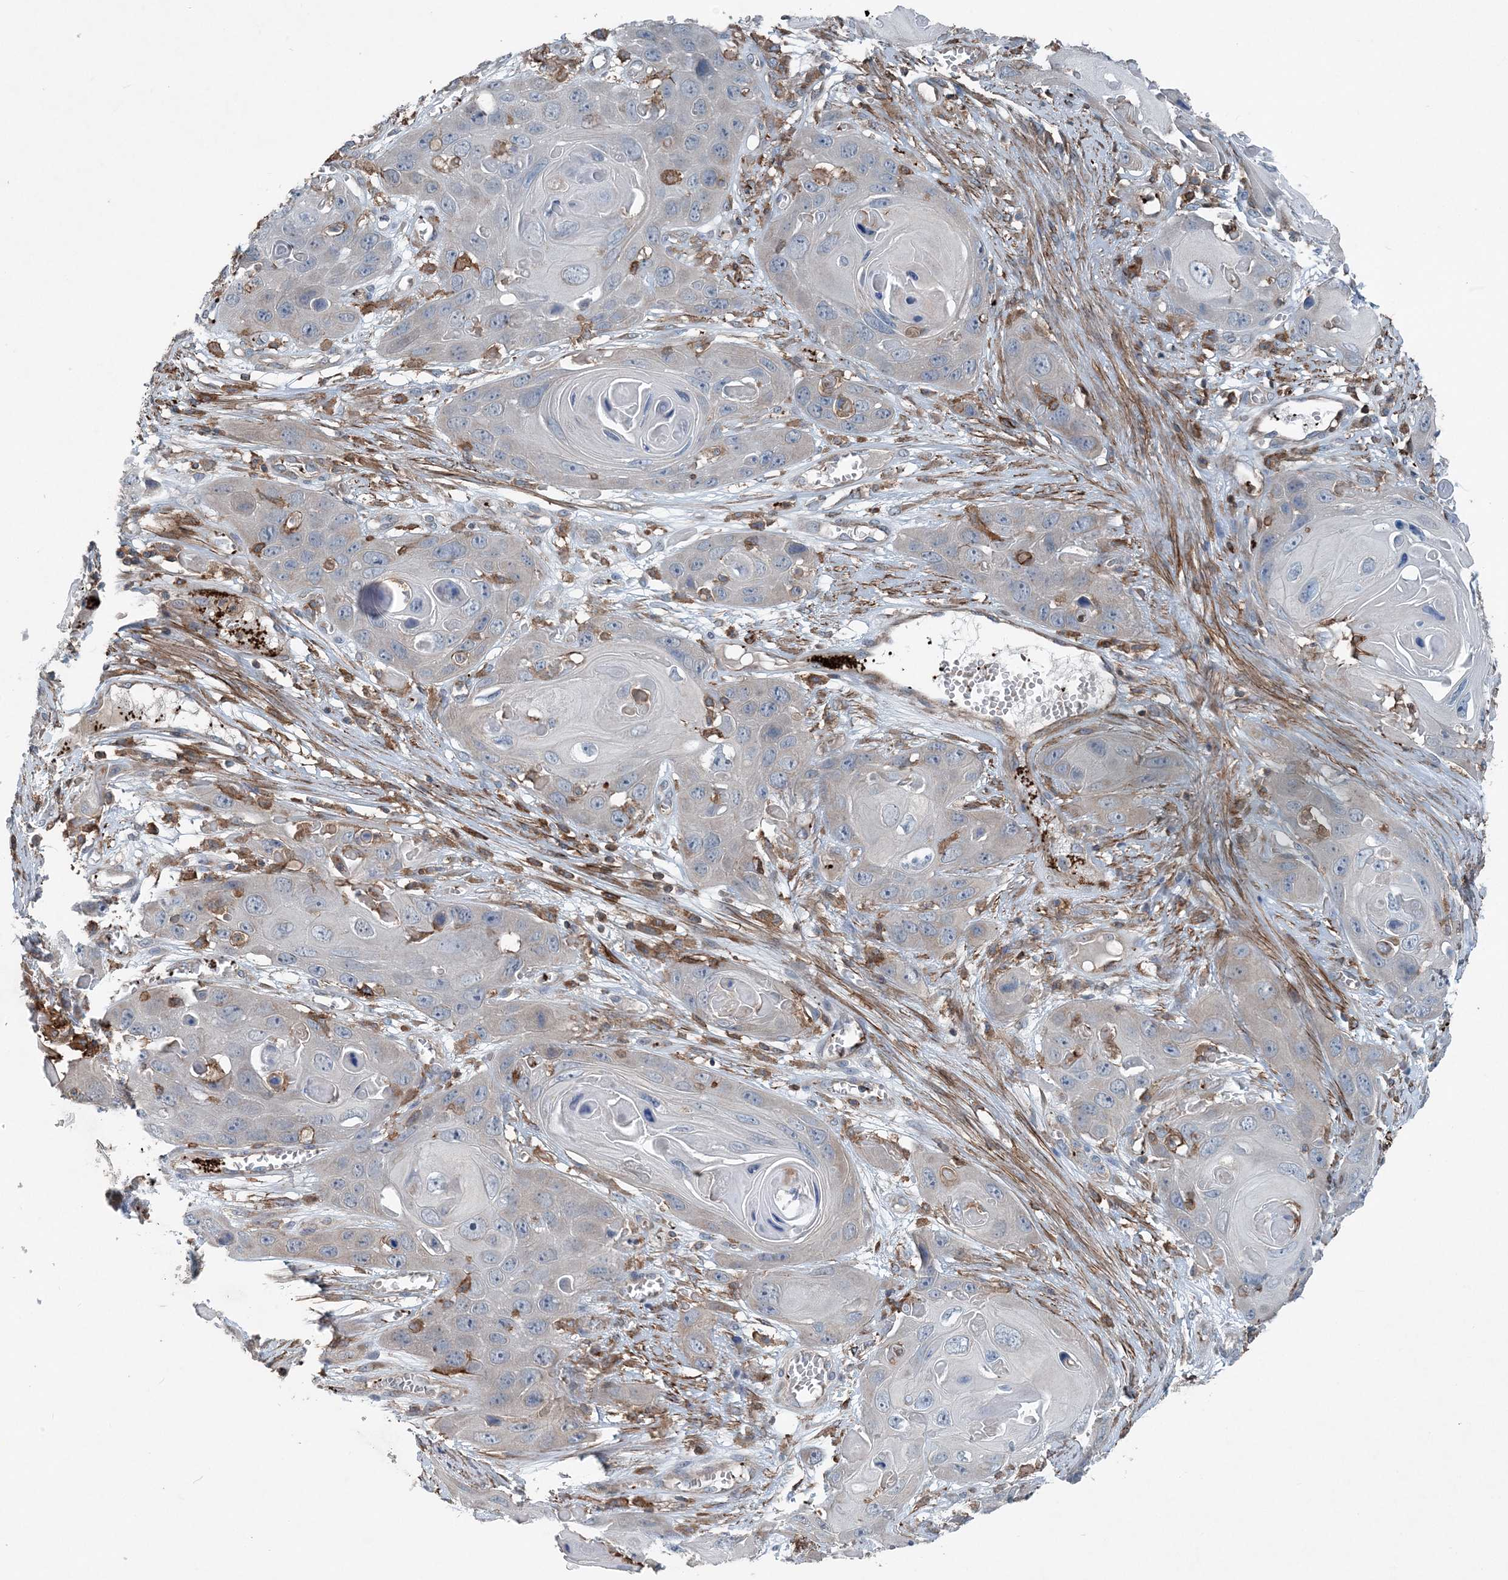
{"staining": {"intensity": "negative", "quantity": "none", "location": "none"}, "tissue": "skin cancer", "cell_type": "Tumor cells", "image_type": "cancer", "snomed": [{"axis": "morphology", "description": "Squamous cell carcinoma, NOS"}, {"axis": "topography", "description": "Skin"}], "caption": "Tumor cells are negative for brown protein staining in skin squamous cell carcinoma.", "gene": "DGUOK", "patient": {"sex": "male", "age": 55}}